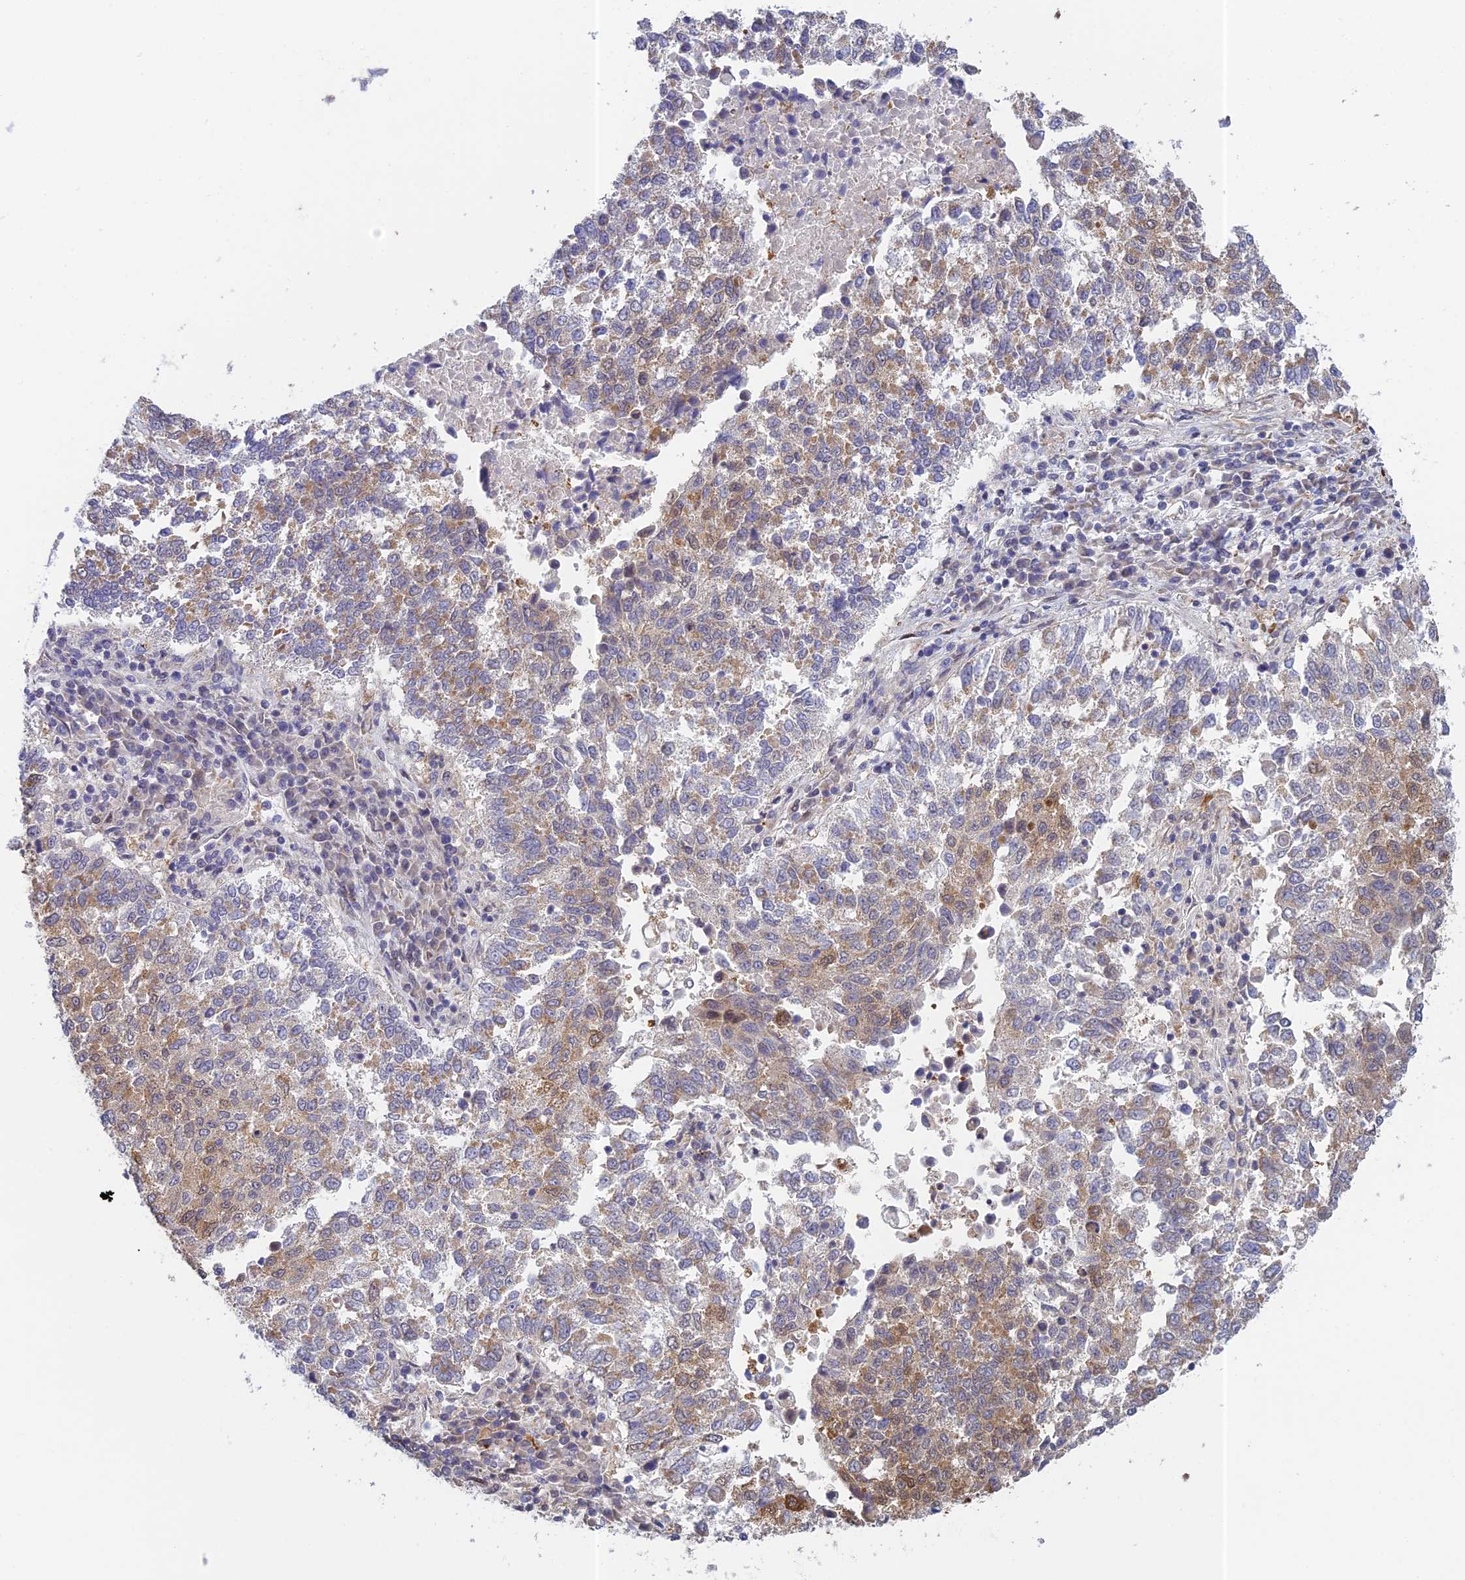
{"staining": {"intensity": "moderate", "quantity": "25%-75%", "location": "cytoplasmic/membranous"}, "tissue": "lung cancer", "cell_type": "Tumor cells", "image_type": "cancer", "snomed": [{"axis": "morphology", "description": "Squamous cell carcinoma, NOS"}, {"axis": "topography", "description": "Lung"}], "caption": "Immunohistochemistry (DAB (3,3'-diaminobenzidine)) staining of human lung cancer (squamous cell carcinoma) displays moderate cytoplasmic/membranous protein positivity in about 25%-75% of tumor cells.", "gene": "MRPL17", "patient": {"sex": "male", "age": 73}}